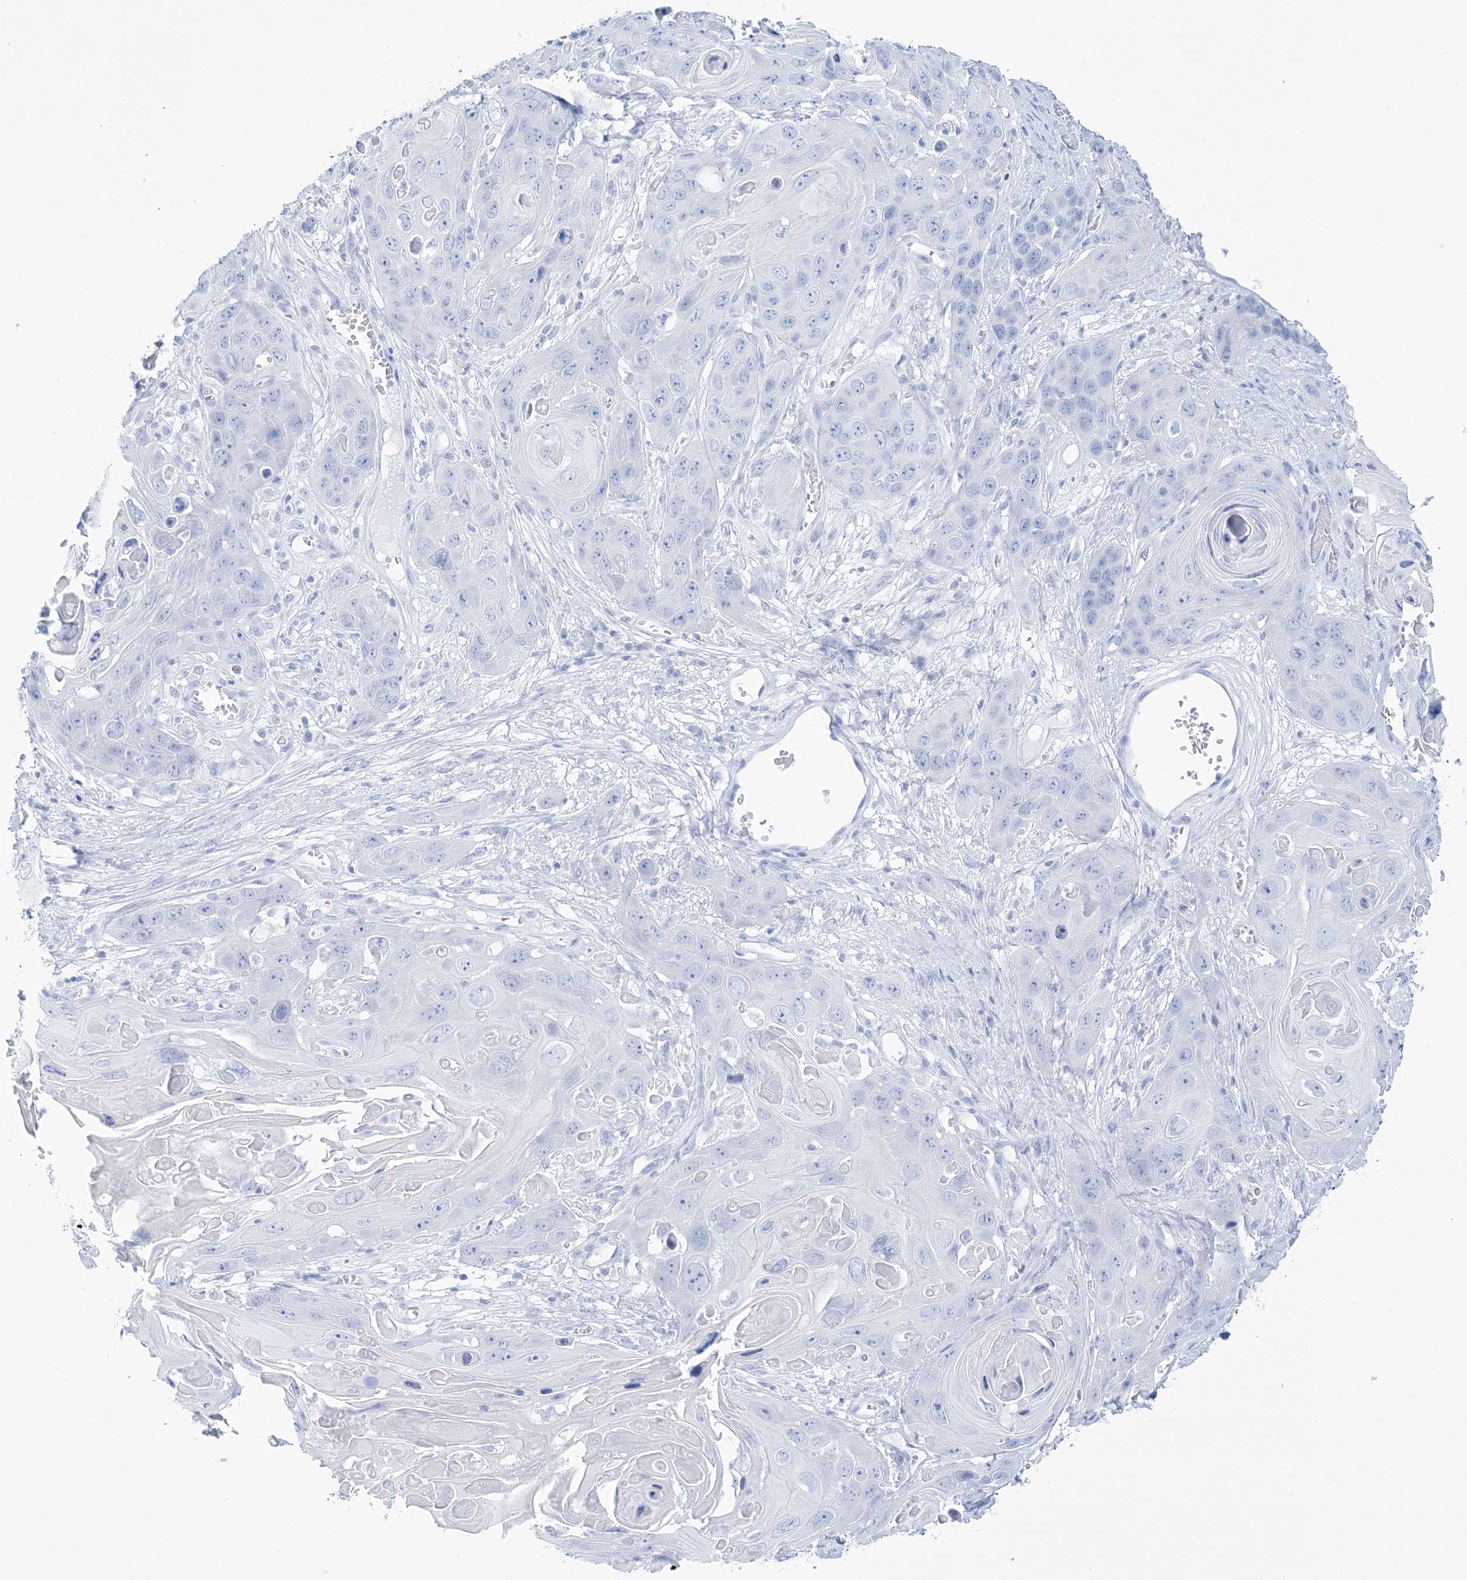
{"staining": {"intensity": "negative", "quantity": "none", "location": "none"}, "tissue": "skin cancer", "cell_type": "Tumor cells", "image_type": "cancer", "snomed": [{"axis": "morphology", "description": "Squamous cell carcinoma, NOS"}, {"axis": "topography", "description": "Skin"}], "caption": "Human skin cancer (squamous cell carcinoma) stained for a protein using IHC demonstrates no positivity in tumor cells.", "gene": "RBP2", "patient": {"sex": "male", "age": 55}}